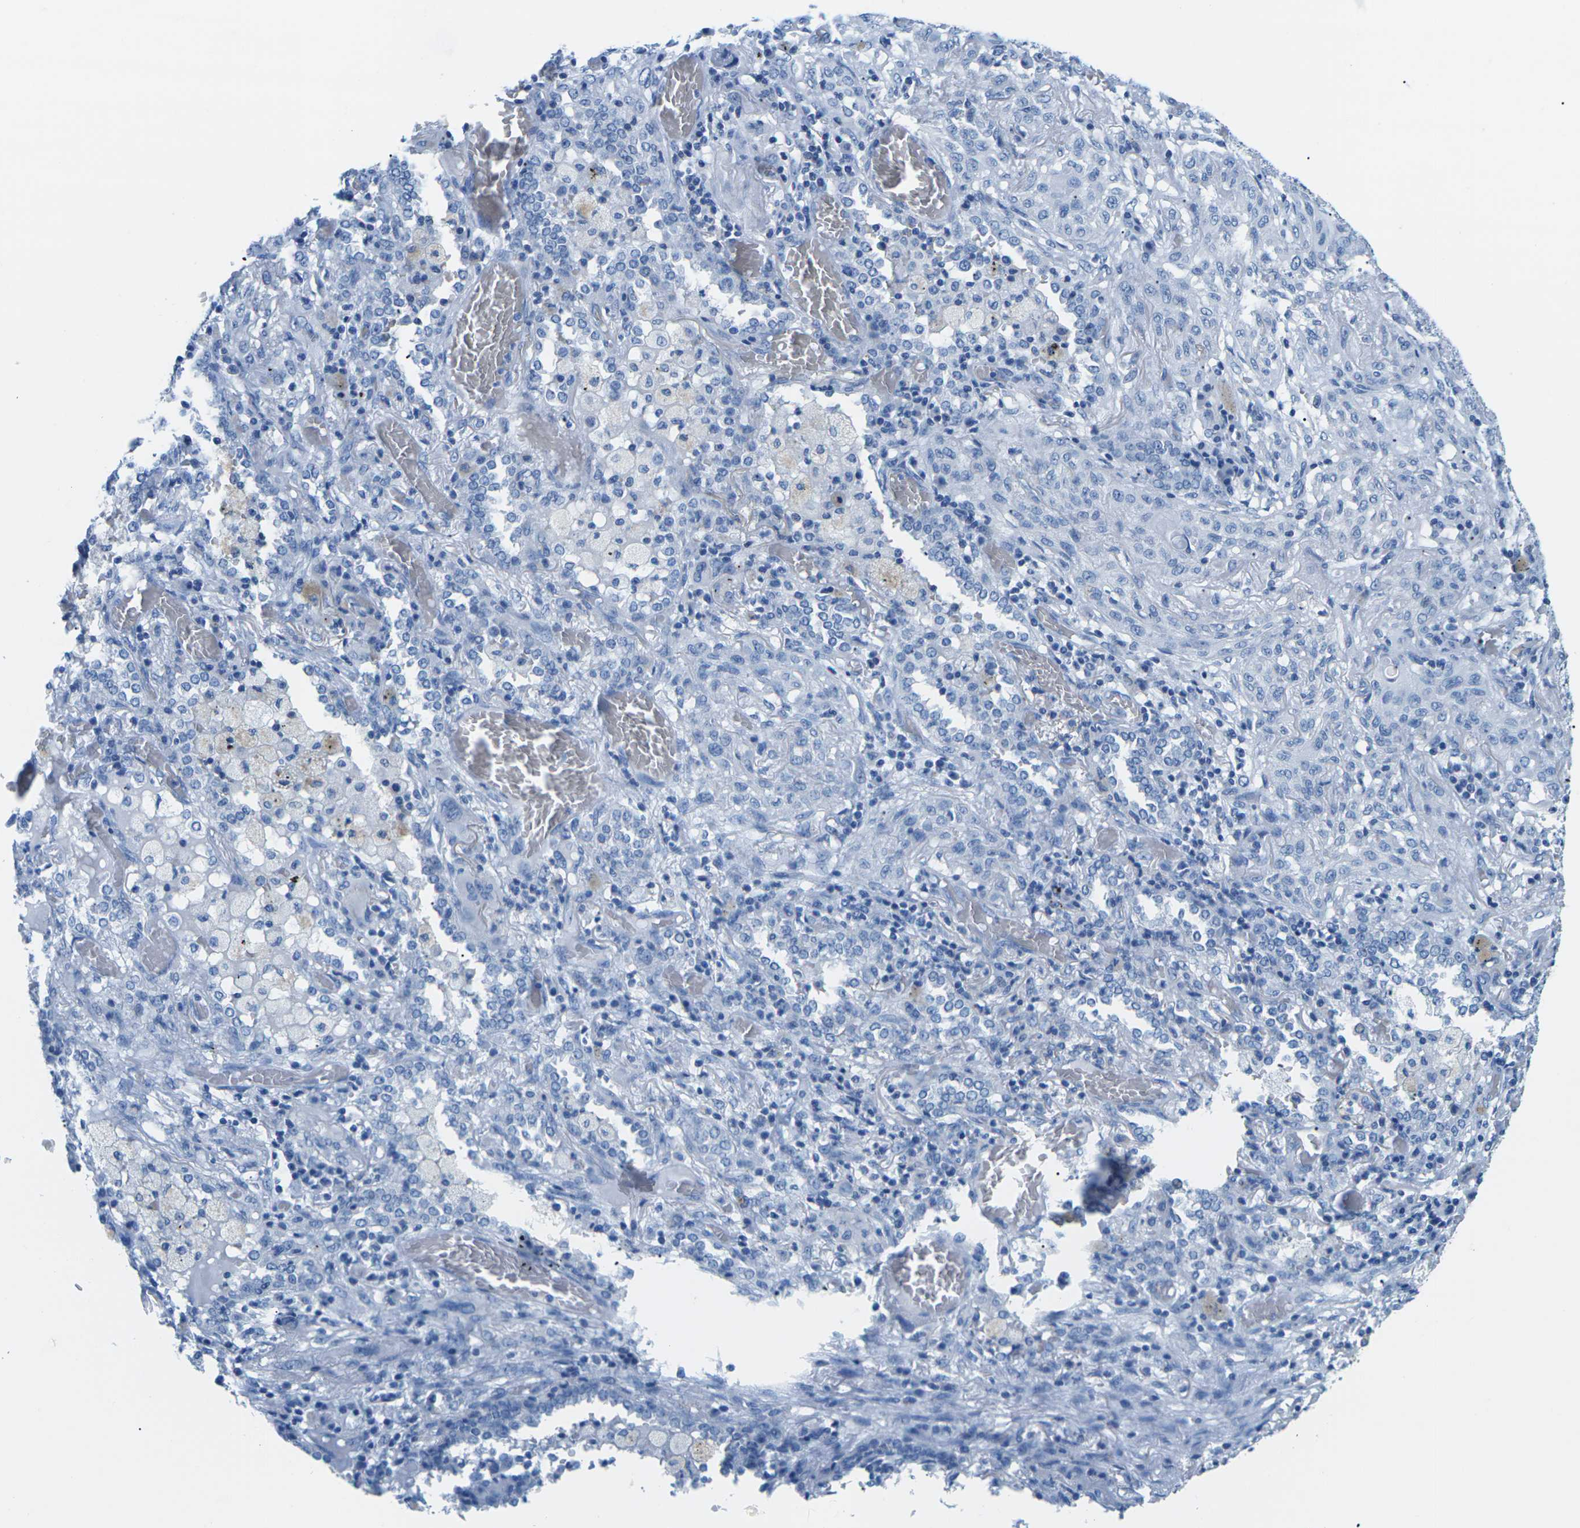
{"staining": {"intensity": "negative", "quantity": "none", "location": "none"}, "tissue": "lung cancer", "cell_type": "Tumor cells", "image_type": "cancer", "snomed": [{"axis": "morphology", "description": "Squamous cell carcinoma, NOS"}, {"axis": "topography", "description": "Lung"}], "caption": "A photomicrograph of lung squamous cell carcinoma stained for a protein exhibits no brown staining in tumor cells.", "gene": "SLC12A1", "patient": {"sex": "female", "age": 47}}